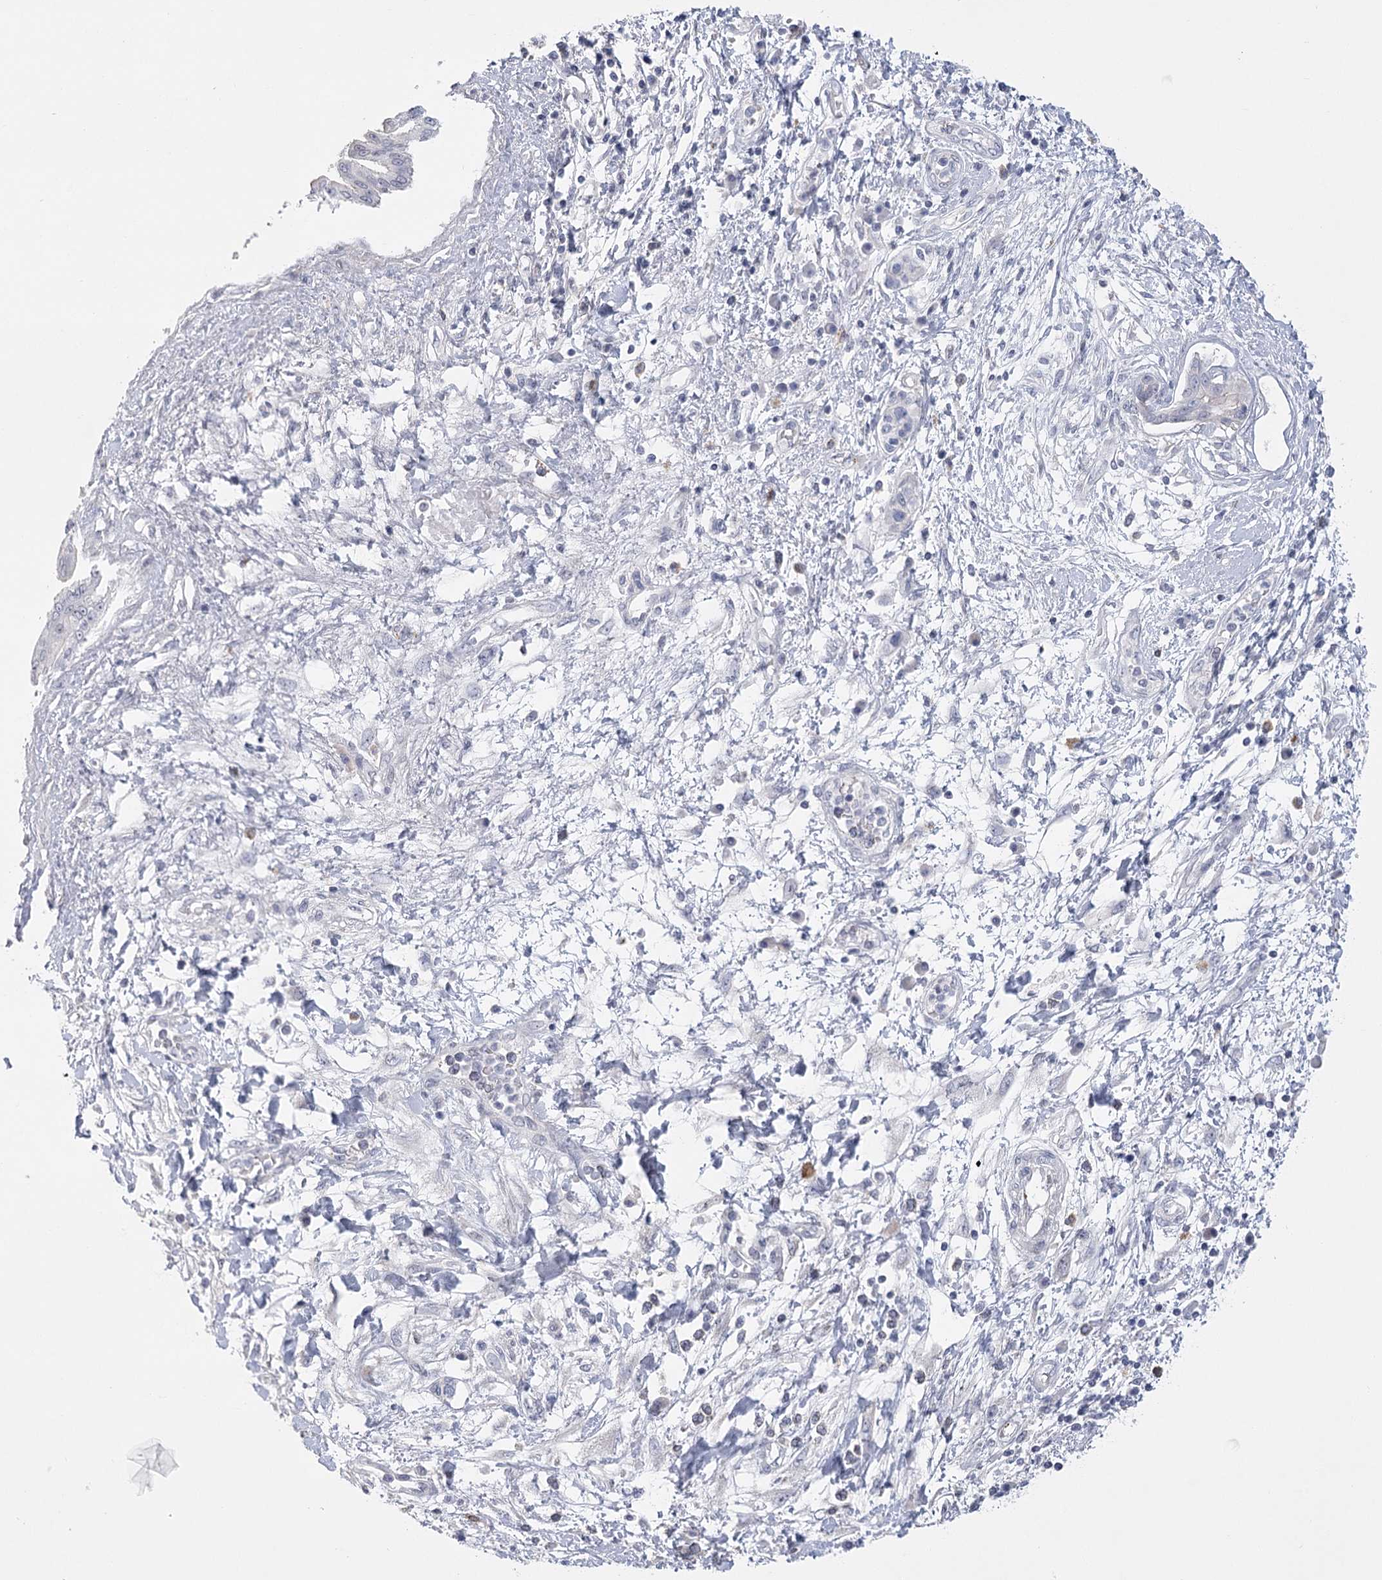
{"staining": {"intensity": "negative", "quantity": "none", "location": "none"}, "tissue": "pancreatic cancer", "cell_type": "Tumor cells", "image_type": "cancer", "snomed": [{"axis": "morphology", "description": "Adenocarcinoma, NOS"}, {"axis": "topography", "description": "Pancreas"}], "caption": "Immunohistochemistry (IHC) photomicrograph of pancreatic adenocarcinoma stained for a protein (brown), which shows no expression in tumor cells.", "gene": "FAM76B", "patient": {"sex": "female", "age": 56}}